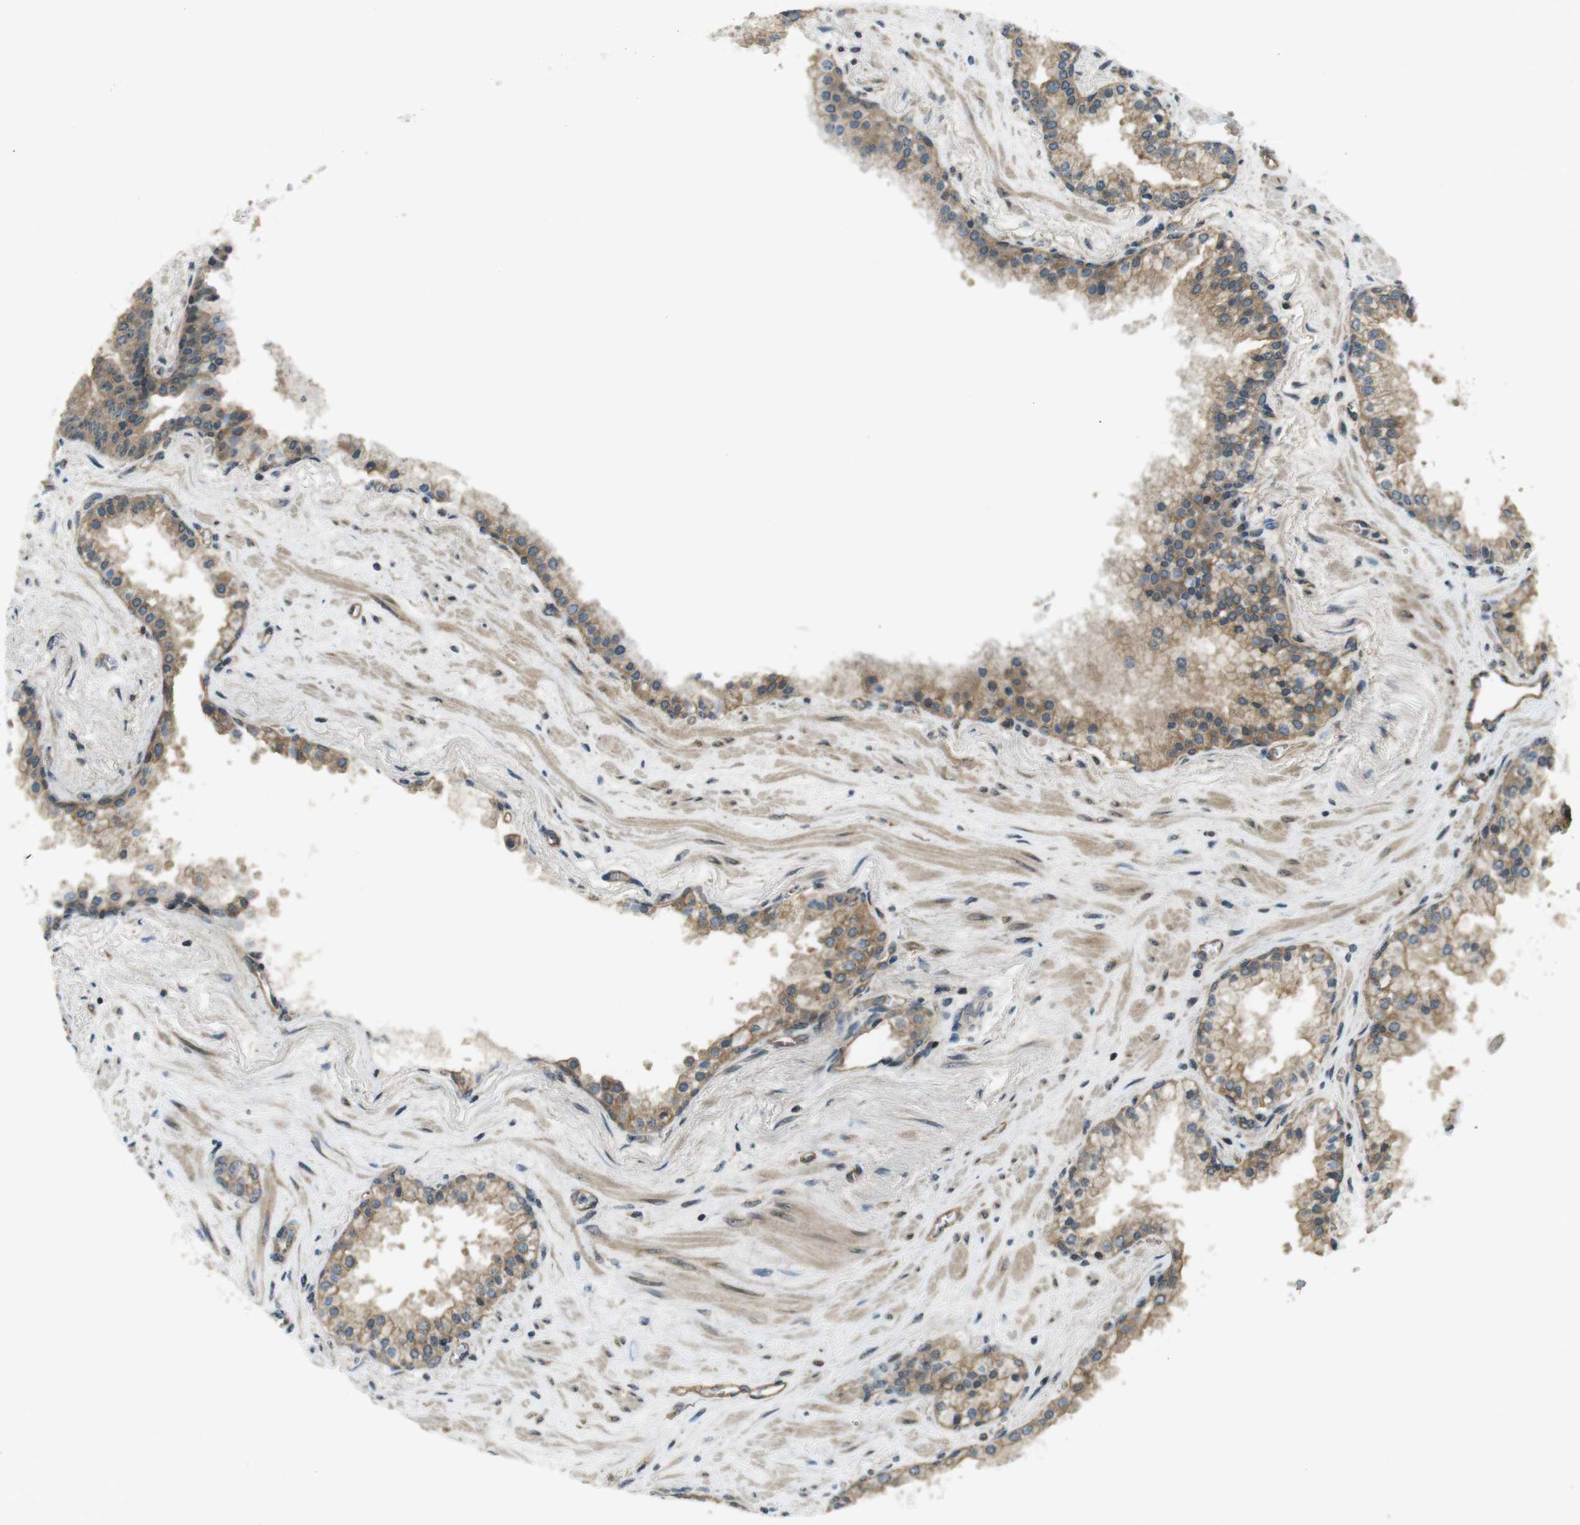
{"staining": {"intensity": "moderate", "quantity": ">75%", "location": "cytoplasmic/membranous"}, "tissue": "prostate cancer", "cell_type": "Tumor cells", "image_type": "cancer", "snomed": [{"axis": "morphology", "description": "Adenocarcinoma, Low grade"}, {"axis": "topography", "description": "Prostate"}], "caption": "Immunohistochemistry staining of low-grade adenocarcinoma (prostate), which demonstrates medium levels of moderate cytoplasmic/membranous staining in about >75% of tumor cells indicating moderate cytoplasmic/membranous protein staining. The staining was performed using DAB (brown) for protein detection and nuclei were counterstained in hematoxylin (blue).", "gene": "TIAM2", "patient": {"sex": "male", "age": 60}}